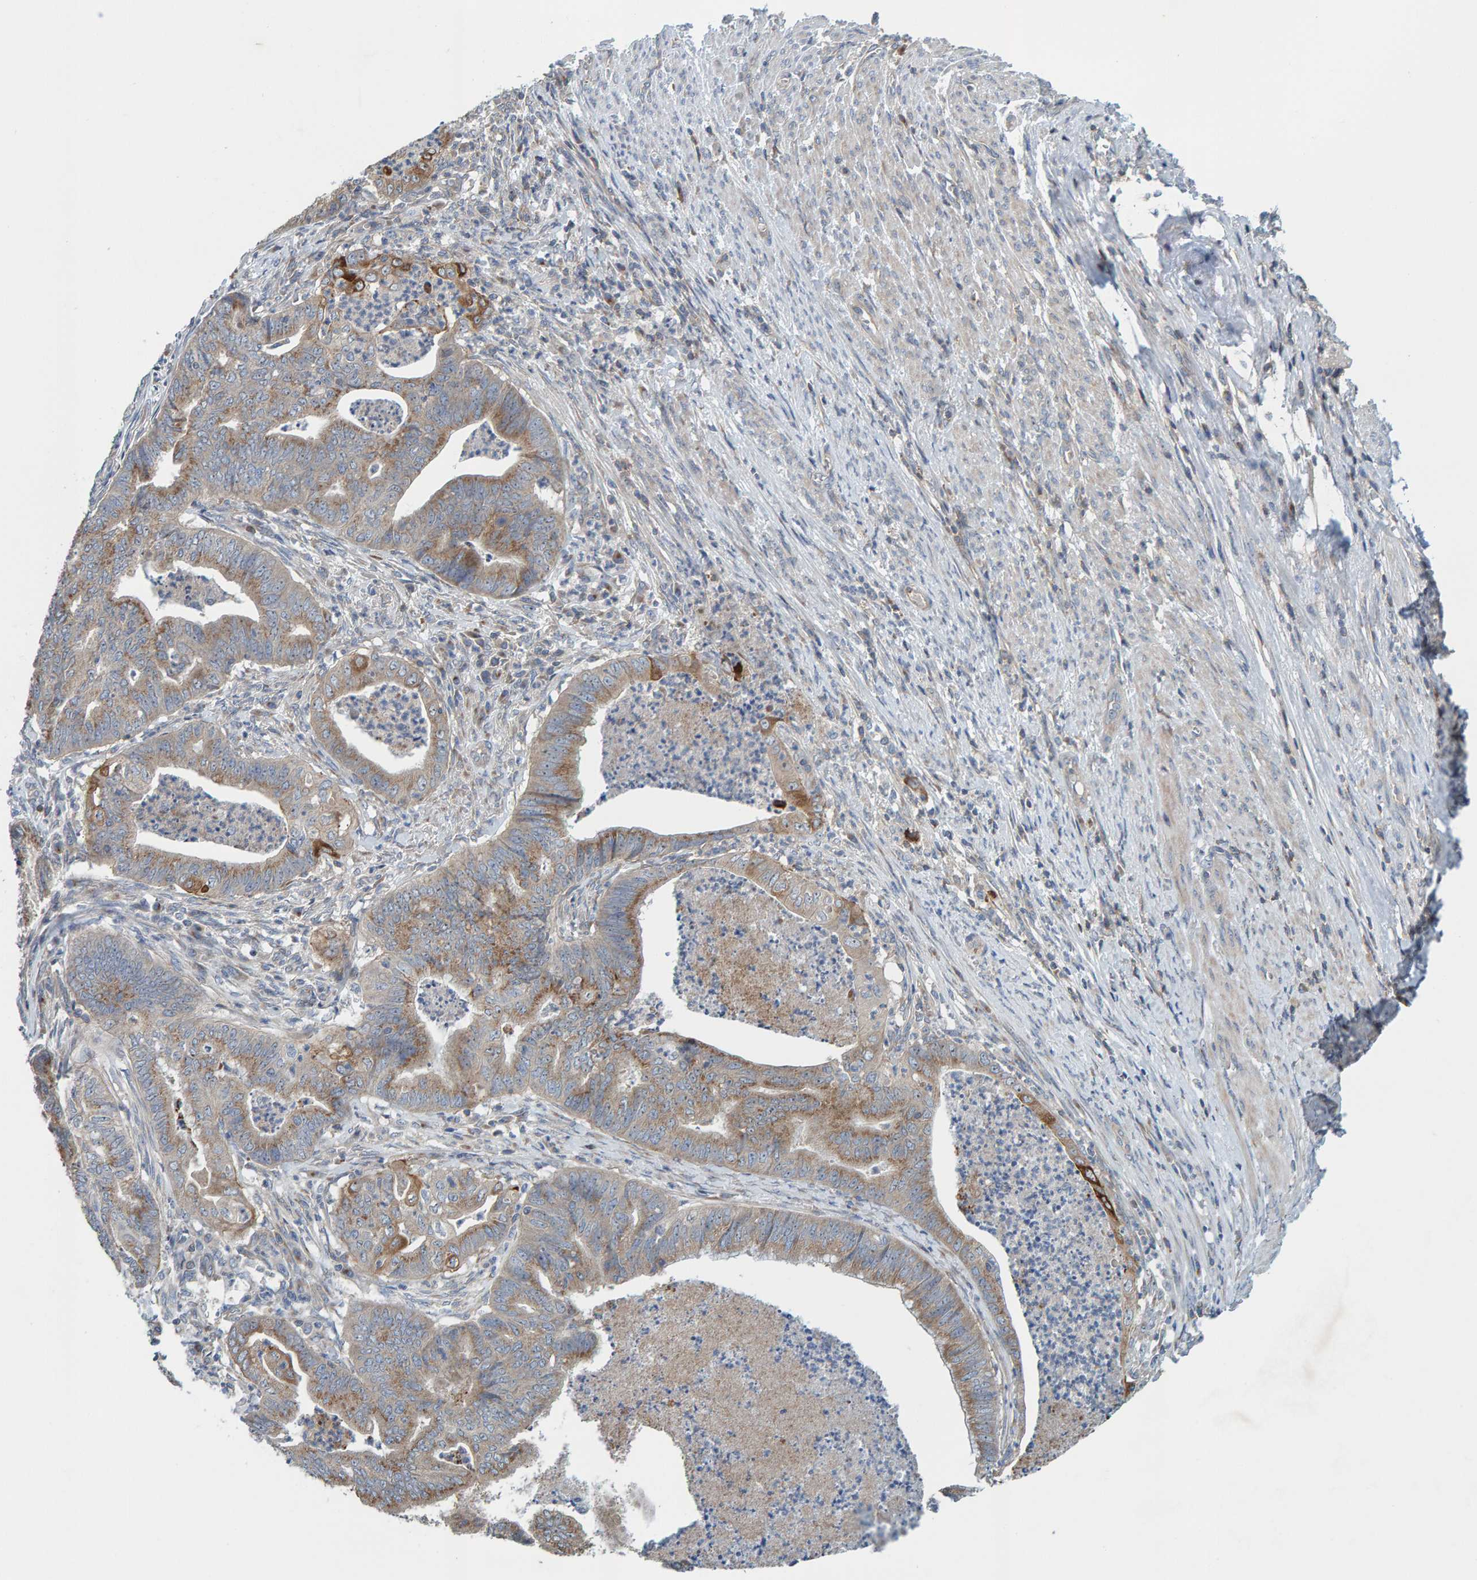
{"staining": {"intensity": "weak", "quantity": ">75%", "location": "cytoplasmic/membranous"}, "tissue": "endometrial cancer", "cell_type": "Tumor cells", "image_type": "cancer", "snomed": [{"axis": "morphology", "description": "Polyp, NOS"}, {"axis": "morphology", "description": "Adenocarcinoma, NOS"}, {"axis": "morphology", "description": "Adenoma, NOS"}, {"axis": "topography", "description": "Endometrium"}], "caption": "Weak cytoplasmic/membranous protein staining is identified in about >75% of tumor cells in endometrial adenocarcinoma. The staining was performed using DAB (3,3'-diaminobenzidine) to visualize the protein expression in brown, while the nuclei were stained in blue with hematoxylin (Magnification: 20x).", "gene": "CCM2", "patient": {"sex": "female", "age": 79}}